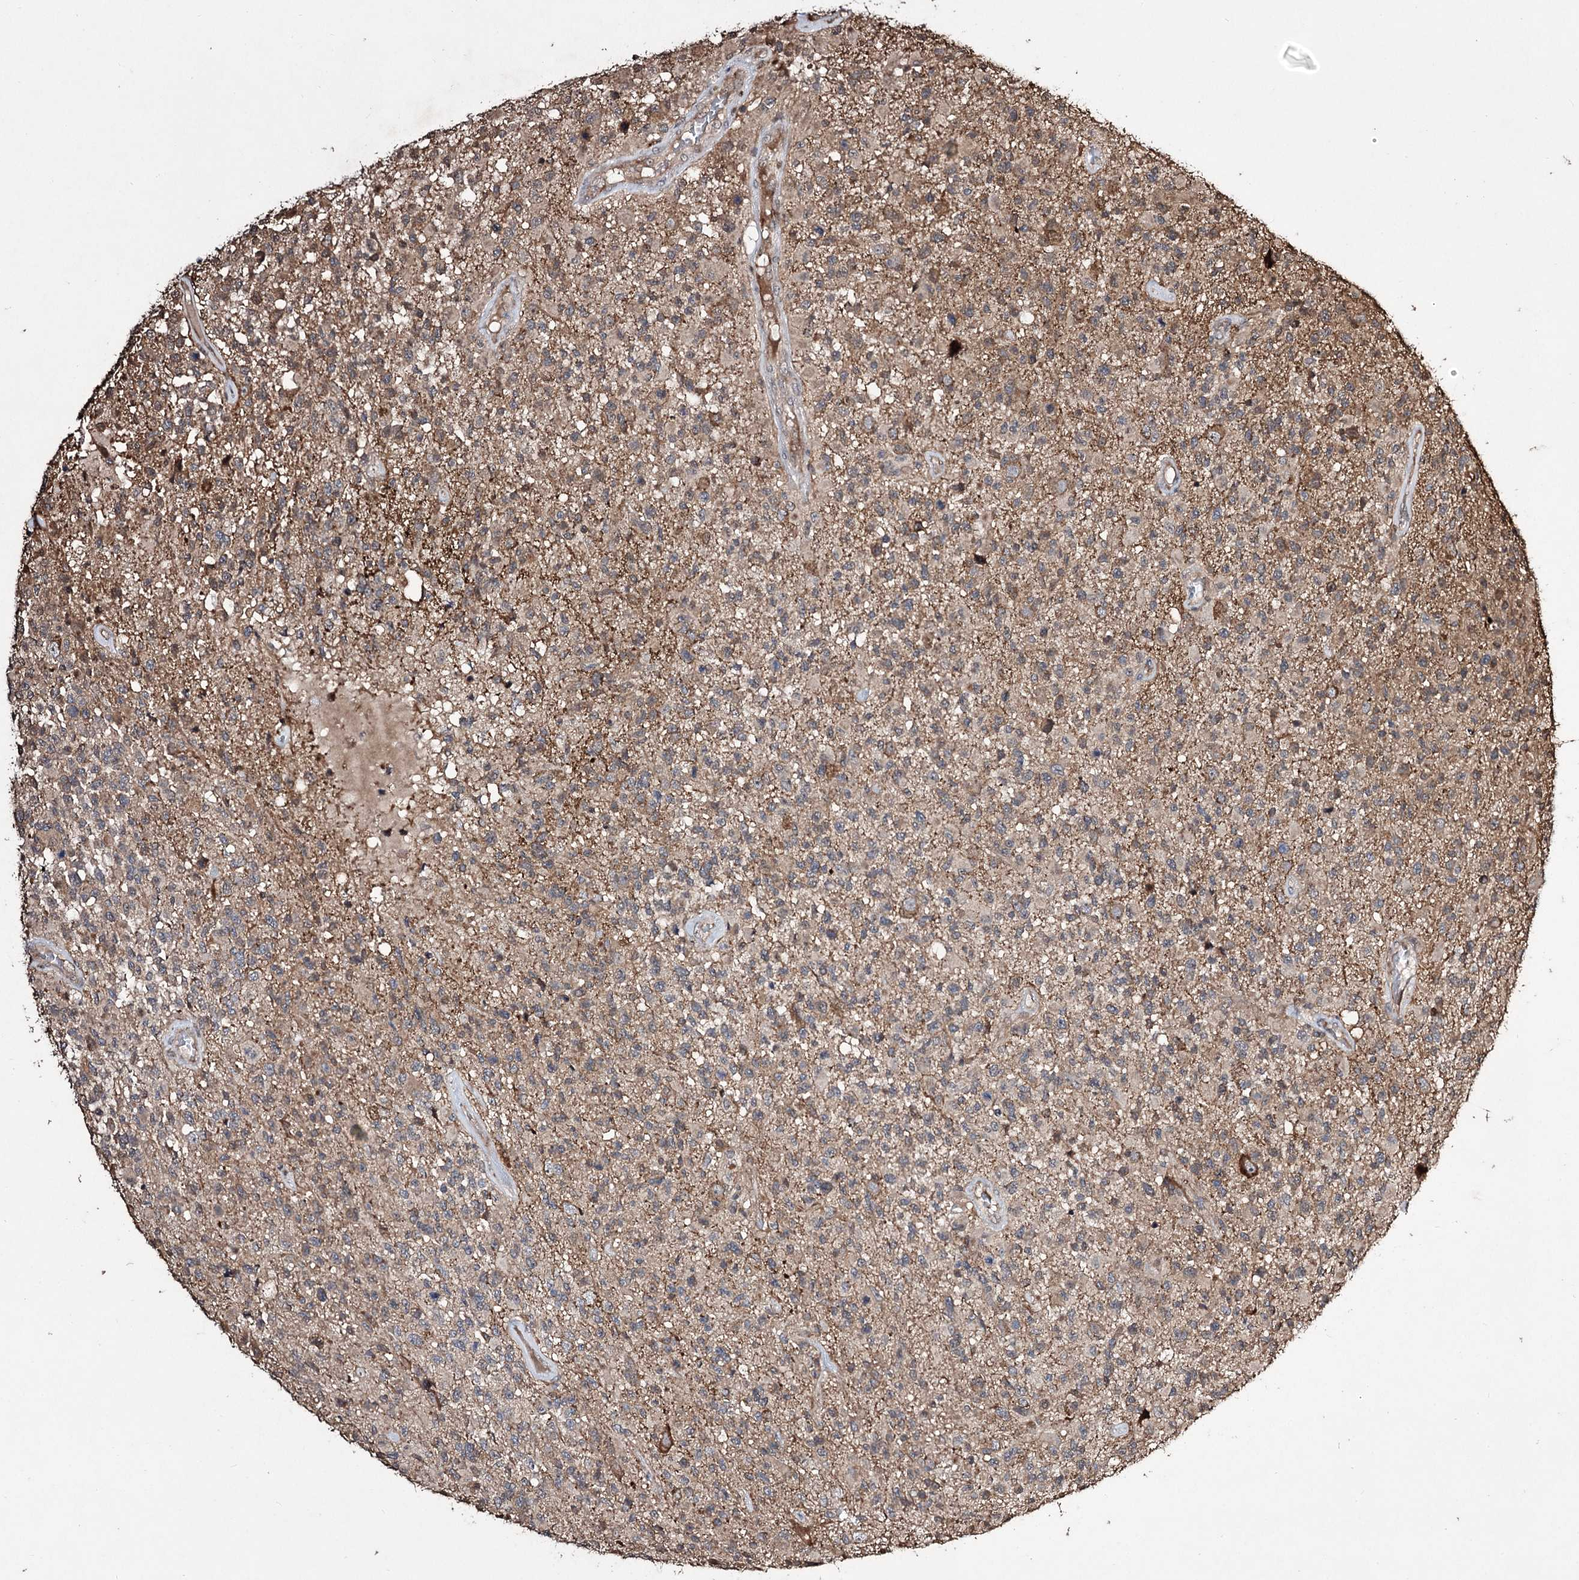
{"staining": {"intensity": "negative", "quantity": "none", "location": "none"}, "tissue": "glioma", "cell_type": "Tumor cells", "image_type": "cancer", "snomed": [{"axis": "morphology", "description": "Glioma, malignant, High grade"}, {"axis": "morphology", "description": "Glioblastoma, NOS"}, {"axis": "topography", "description": "Brain"}], "caption": "An image of human glioblastoma is negative for staining in tumor cells.", "gene": "CPNE8", "patient": {"sex": "male", "age": 60}}